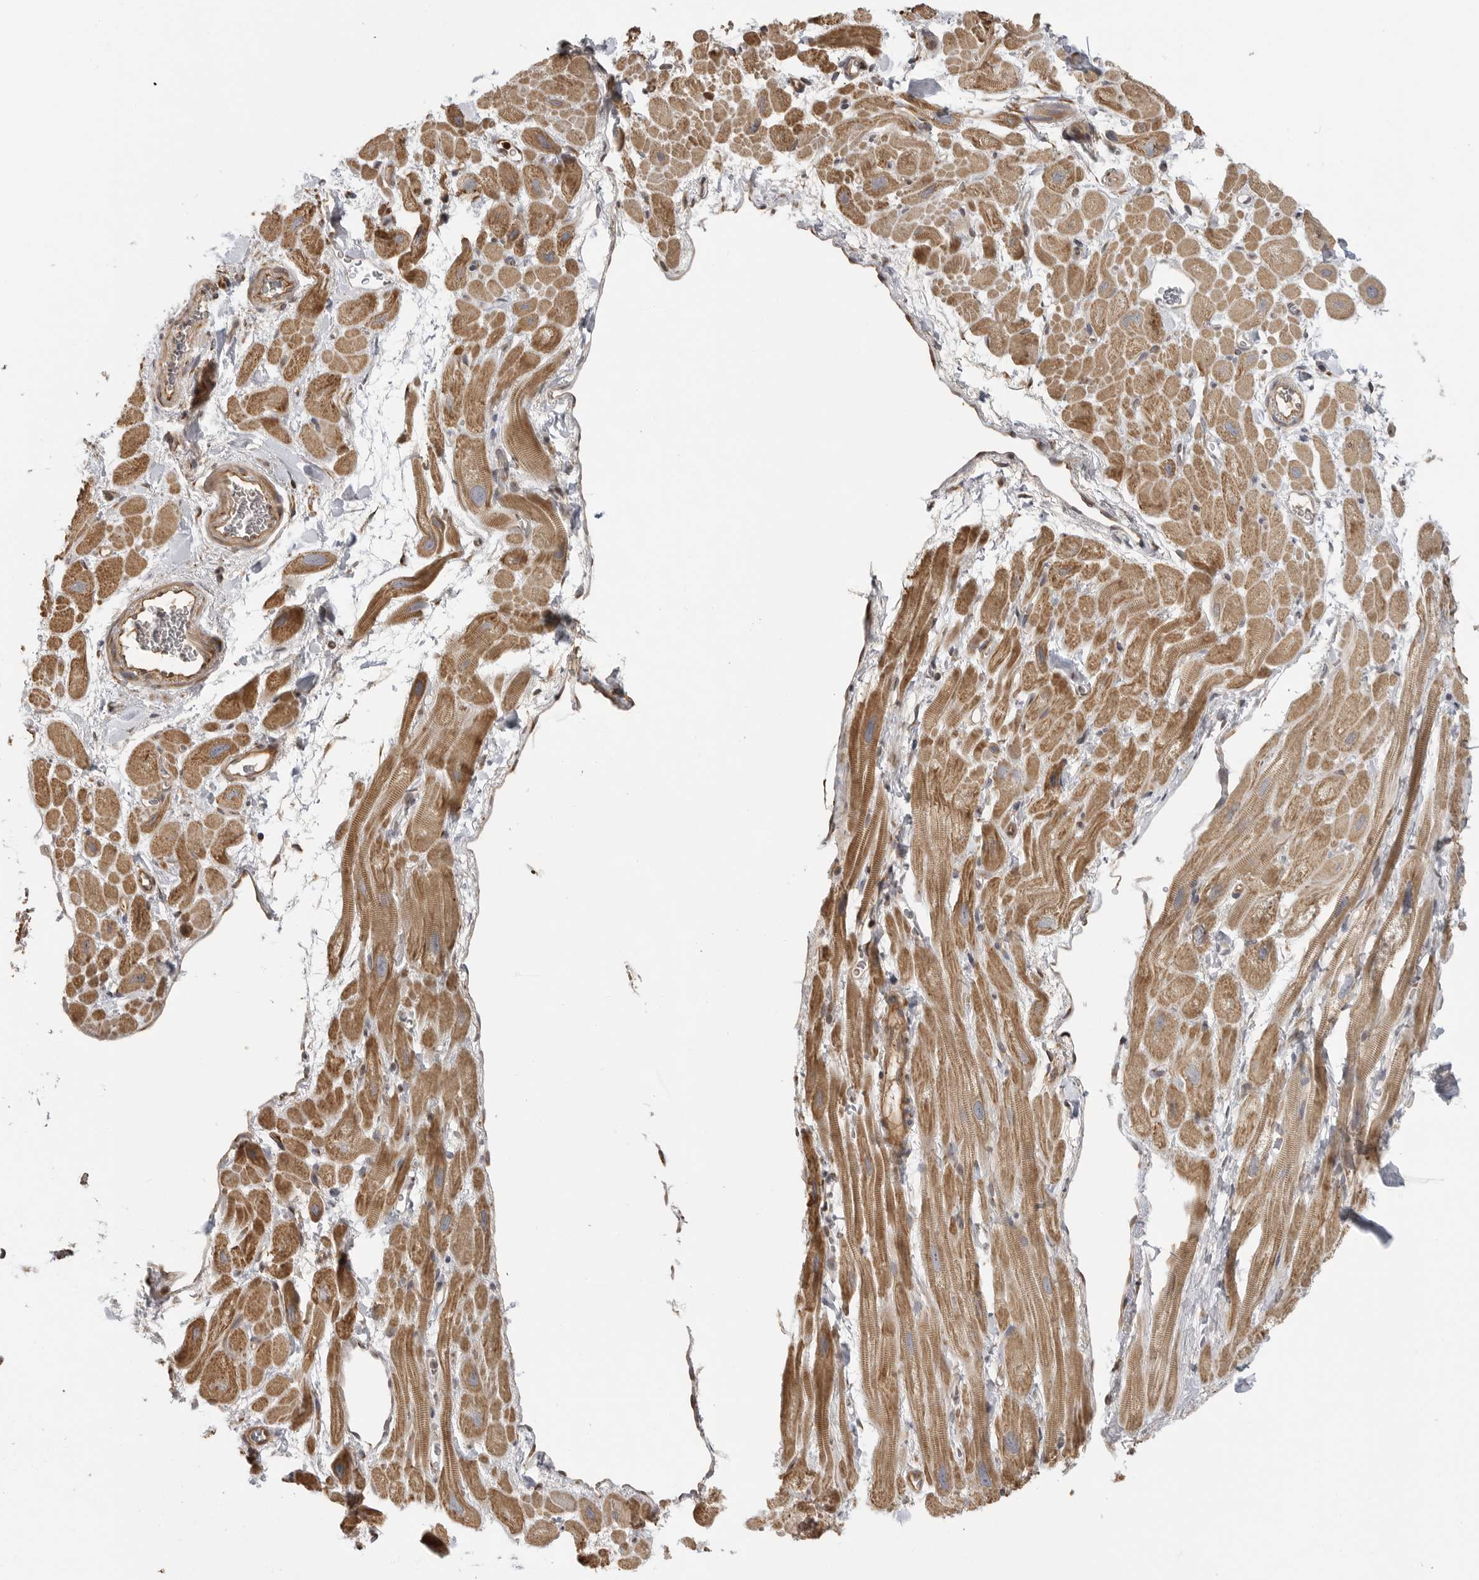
{"staining": {"intensity": "moderate", "quantity": ">75%", "location": "cytoplasmic/membranous"}, "tissue": "heart muscle", "cell_type": "Cardiomyocytes", "image_type": "normal", "snomed": [{"axis": "morphology", "description": "Normal tissue, NOS"}, {"axis": "topography", "description": "Heart"}], "caption": "There is medium levels of moderate cytoplasmic/membranous positivity in cardiomyocytes of unremarkable heart muscle, as demonstrated by immunohistochemical staining (brown color).", "gene": "IDO1", "patient": {"sex": "male", "age": 49}}